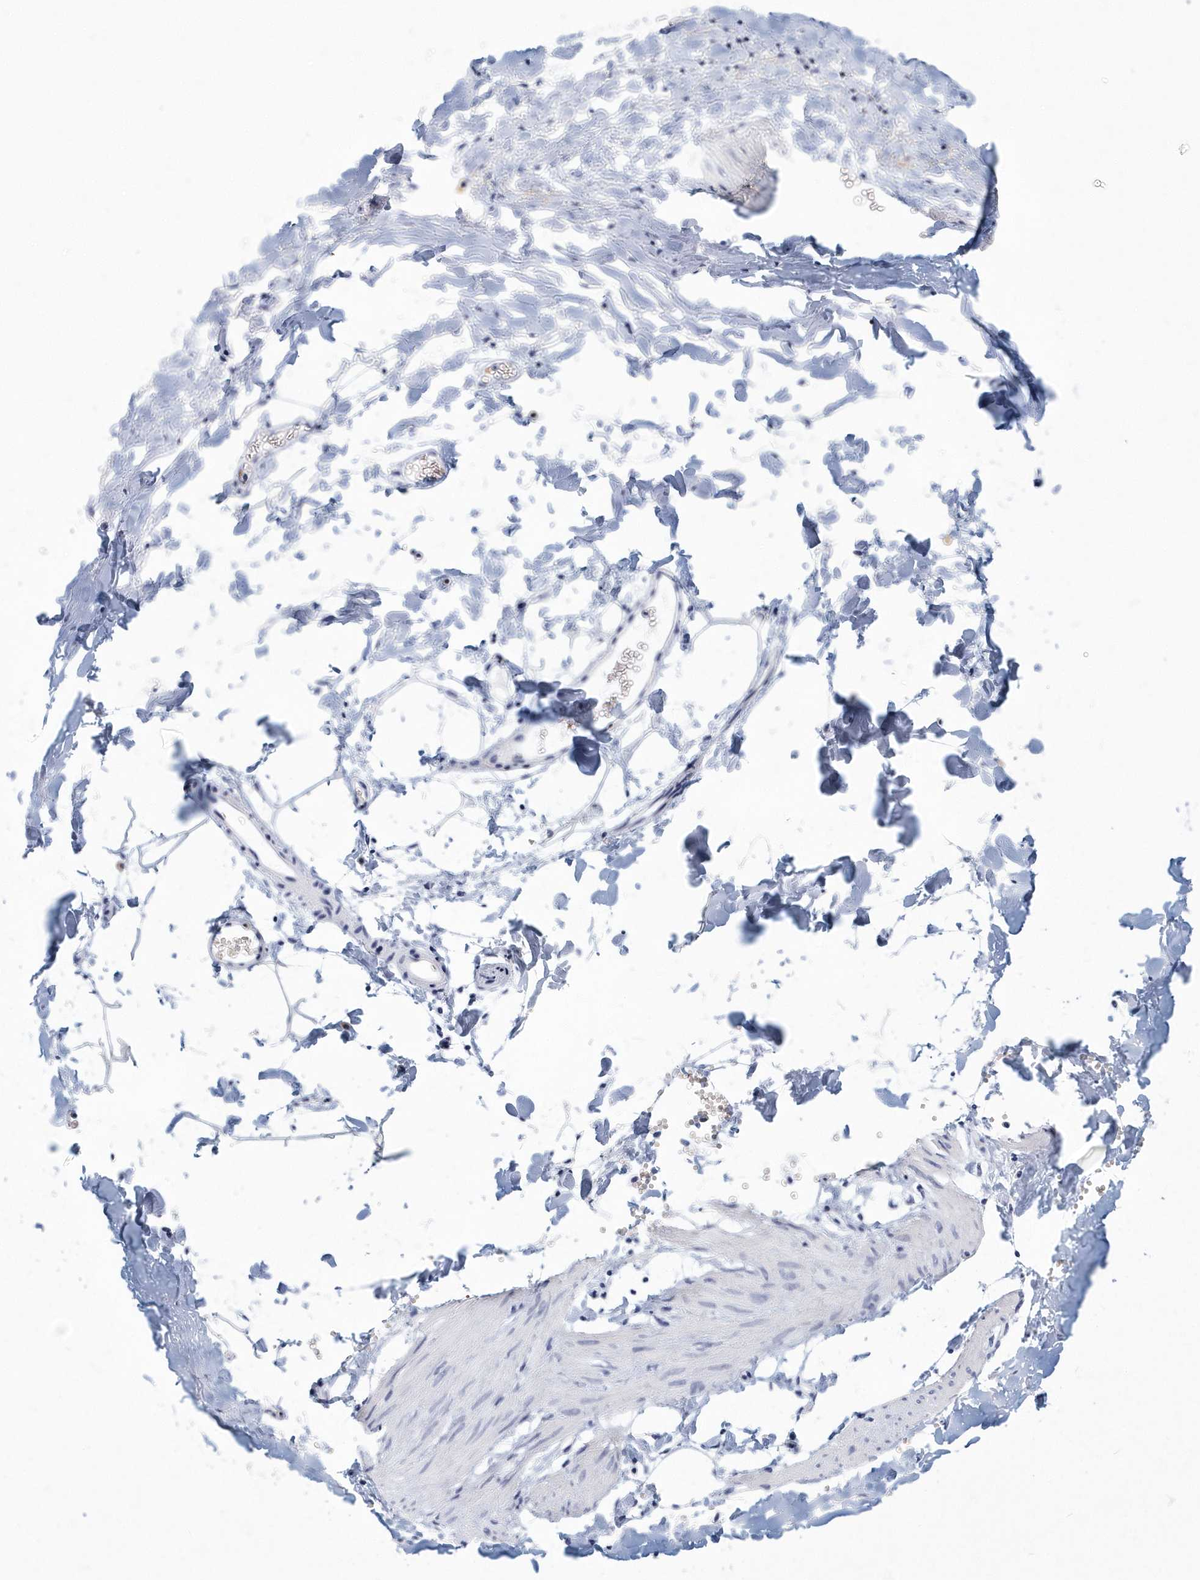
{"staining": {"intensity": "negative", "quantity": "none", "location": "none"}, "tissue": "adipose tissue", "cell_type": "Adipocytes", "image_type": "normal", "snomed": [{"axis": "morphology", "description": "Normal tissue, NOS"}, {"axis": "topography", "description": "Gallbladder"}, {"axis": "topography", "description": "Peripheral nerve tissue"}], "caption": "The photomicrograph exhibits no significant positivity in adipocytes of adipose tissue. The staining is performed using DAB (3,3'-diaminobenzidine) brown chromogen with nuclei counter-stained in using hematoxylin.", "gene": "ITGA2B", "patient": {"sex": "male", "age": 38}}